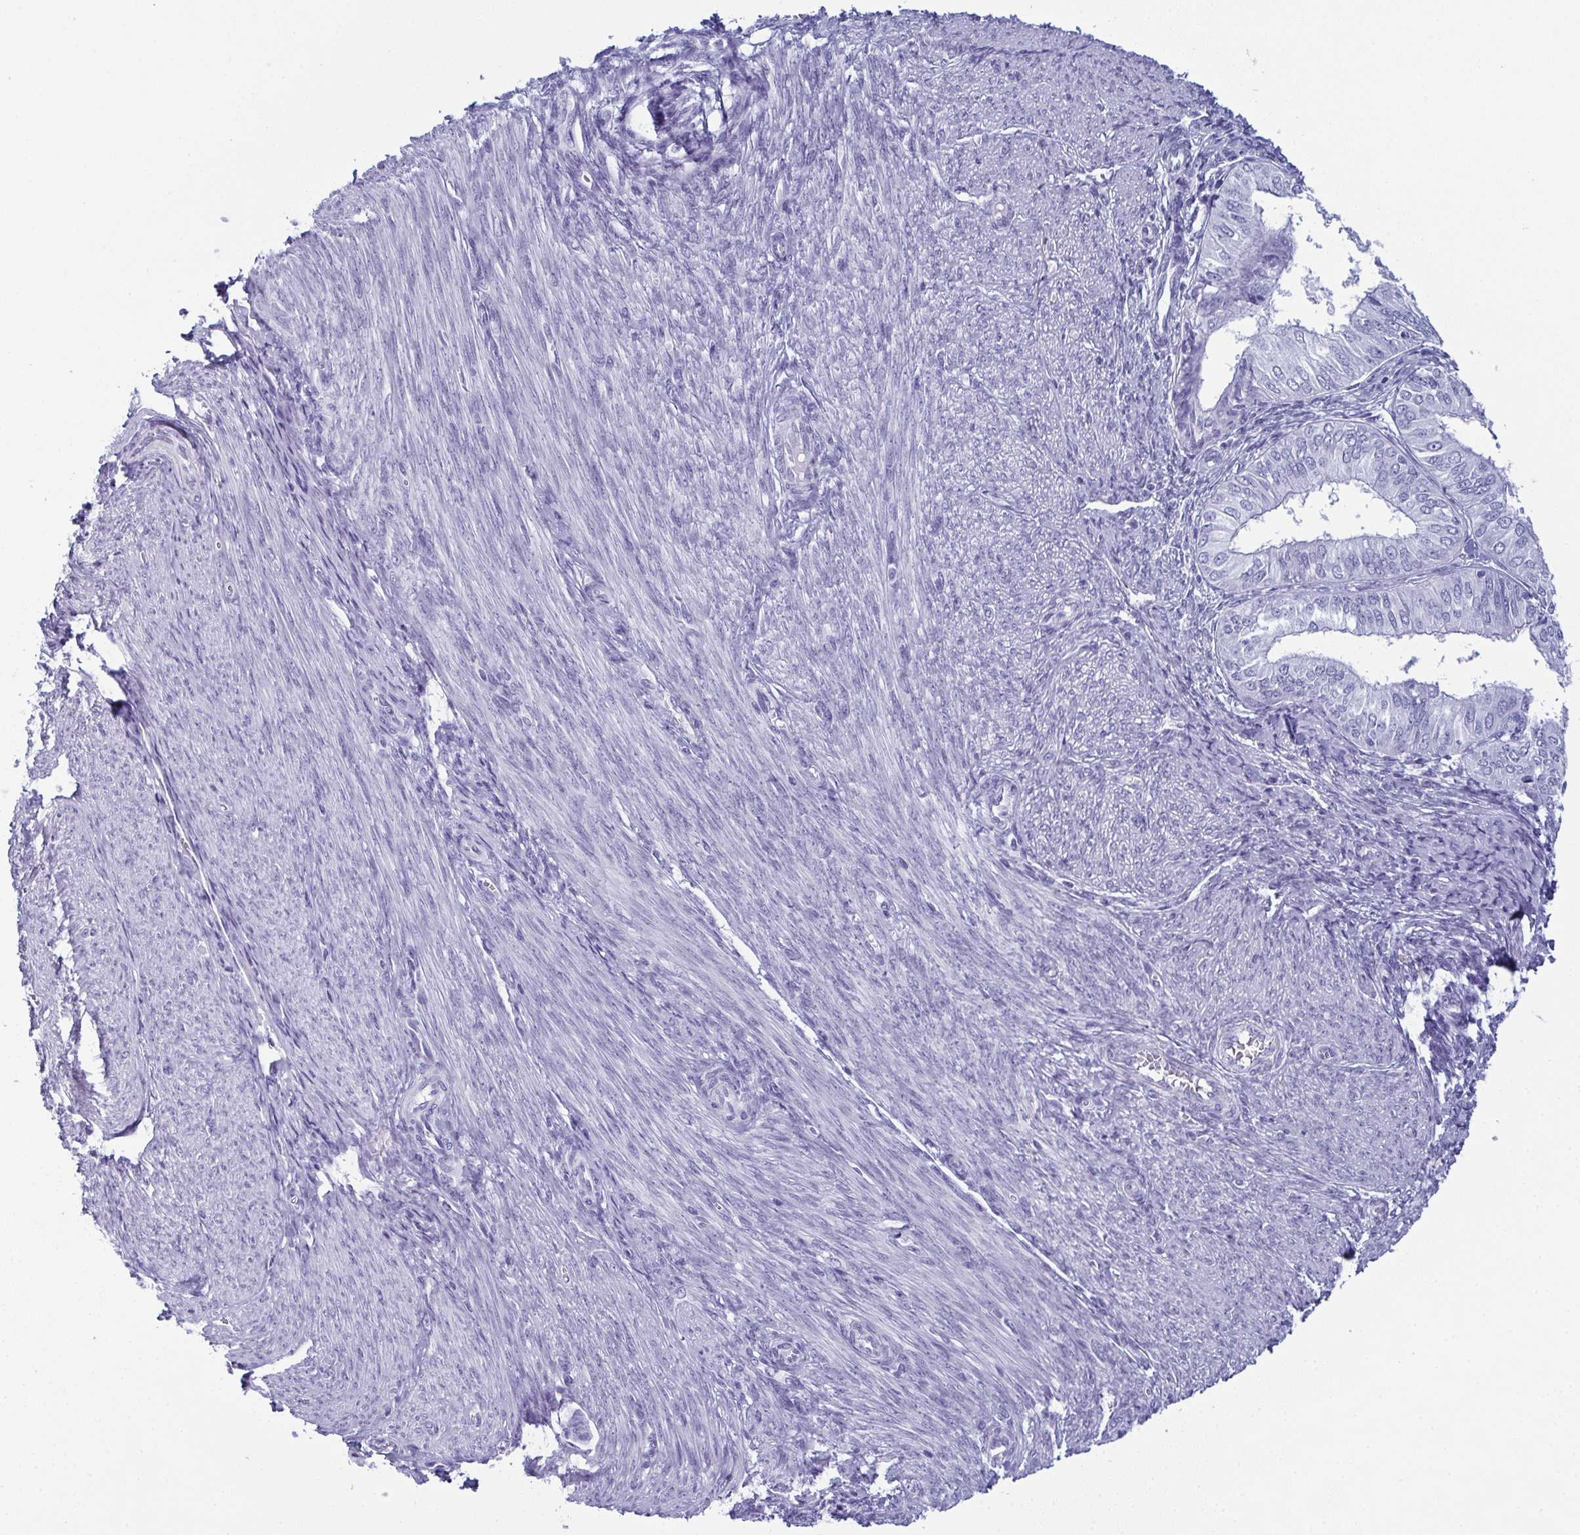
{"staining": {"intensity": "negative", "quantity": "none", "location": "none"}, "tissue": "endometrial cancer", "cell_type": "Tumor cells", "image_type": "cancer", "snomed": [{"axis": "morphology", "description": "Adenocarcinoma, NOS"}, {"axis": "topography", "description": "Endometrium"}], "caption": "IHC of human adenocarcinoma (endometrial) shows no staining in tumor cells.", "gene": "CDA", "patient": {"sex": "female", "age": 58}}